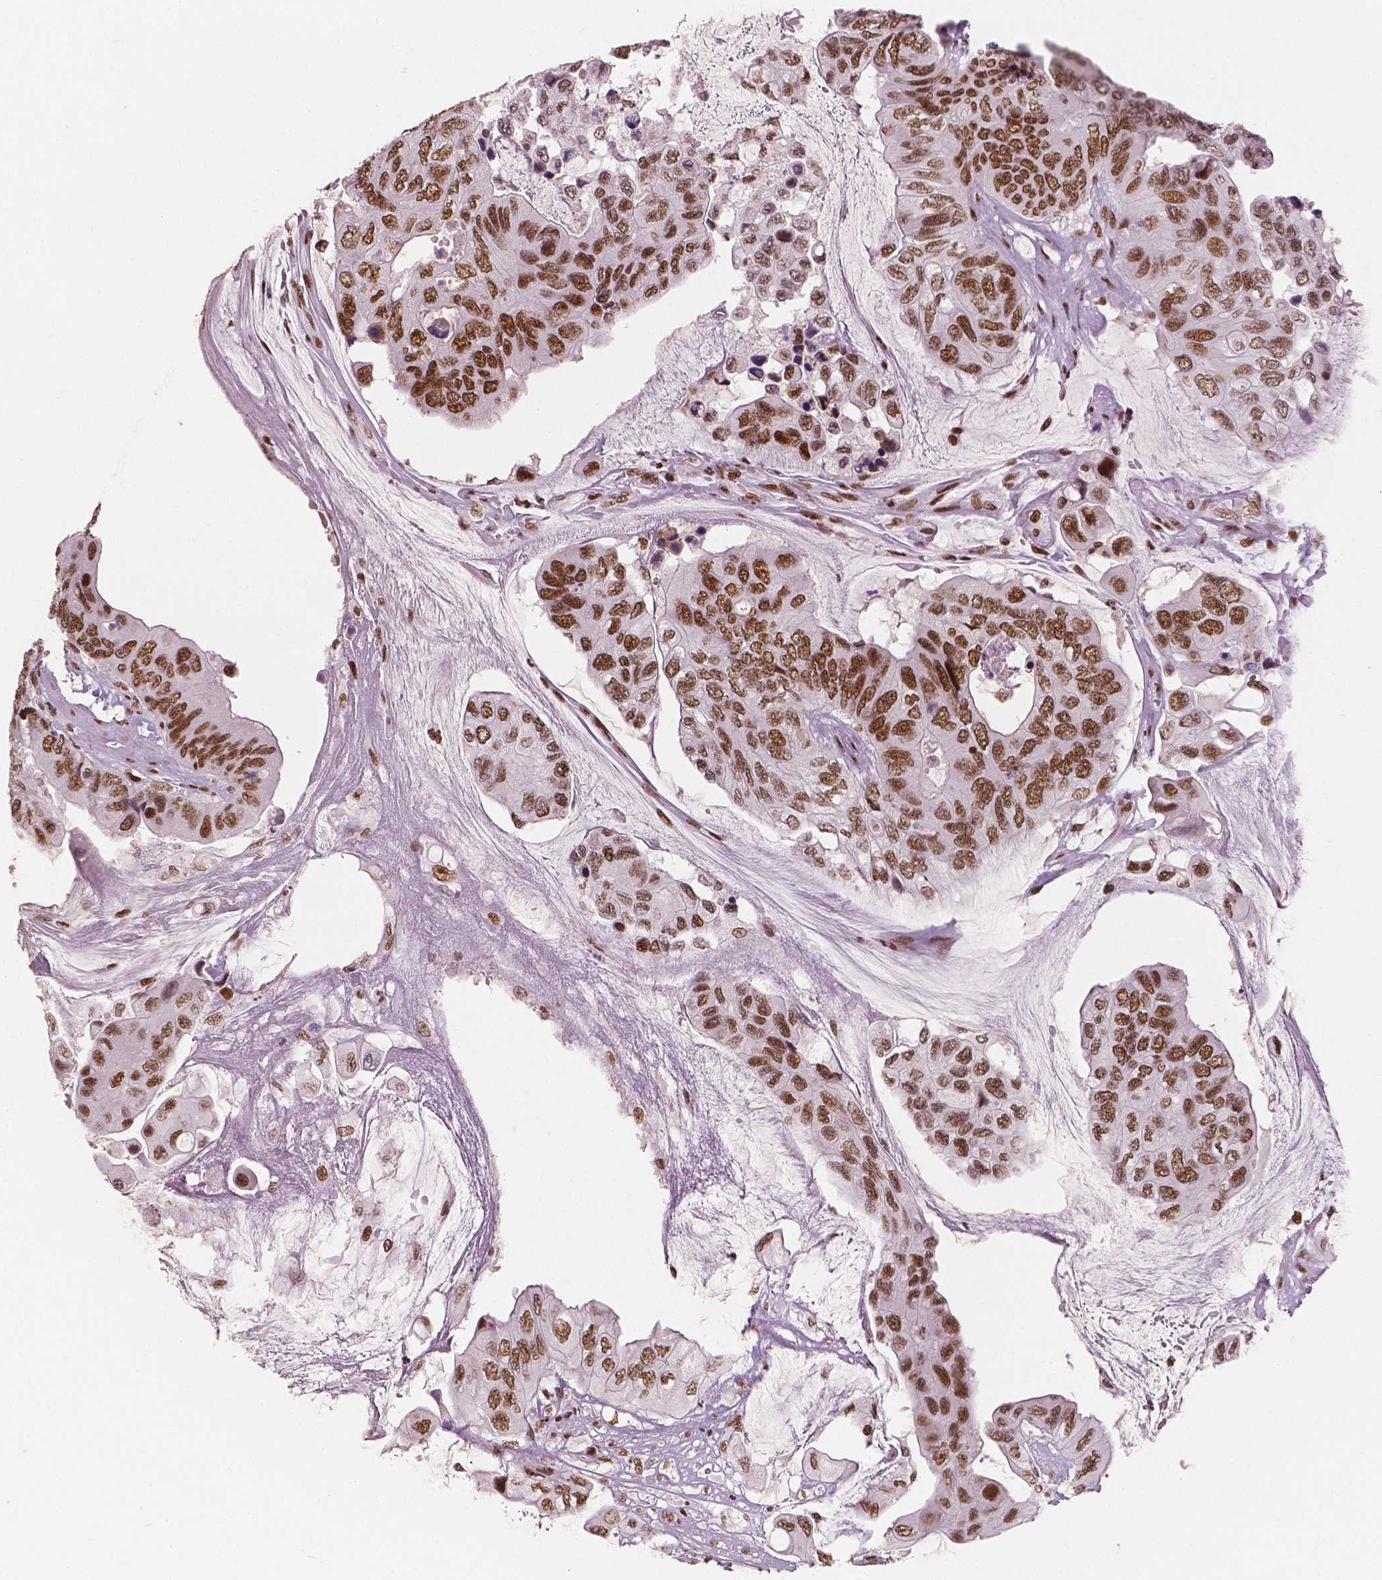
{"staining": {"intensity": "strong", "quantity": ">75%", "location": "nuclear"}, "tissue": "colorectal cancer", "cell_type": "Tumor cells", "image_type": "cancer", "snomed": [{"axis": "morphology", "description": "Adenocarcinoma, NOS"}, {"axis": "topography", "description": "Rectum"}], "caption": "DAB immunohistochemical staining of human colorectal cancer shows strong nuclear protein staining in about >75% of tumor cells.", "gene": "BRD4", "patient": {"sex": "male", "age": 63}}